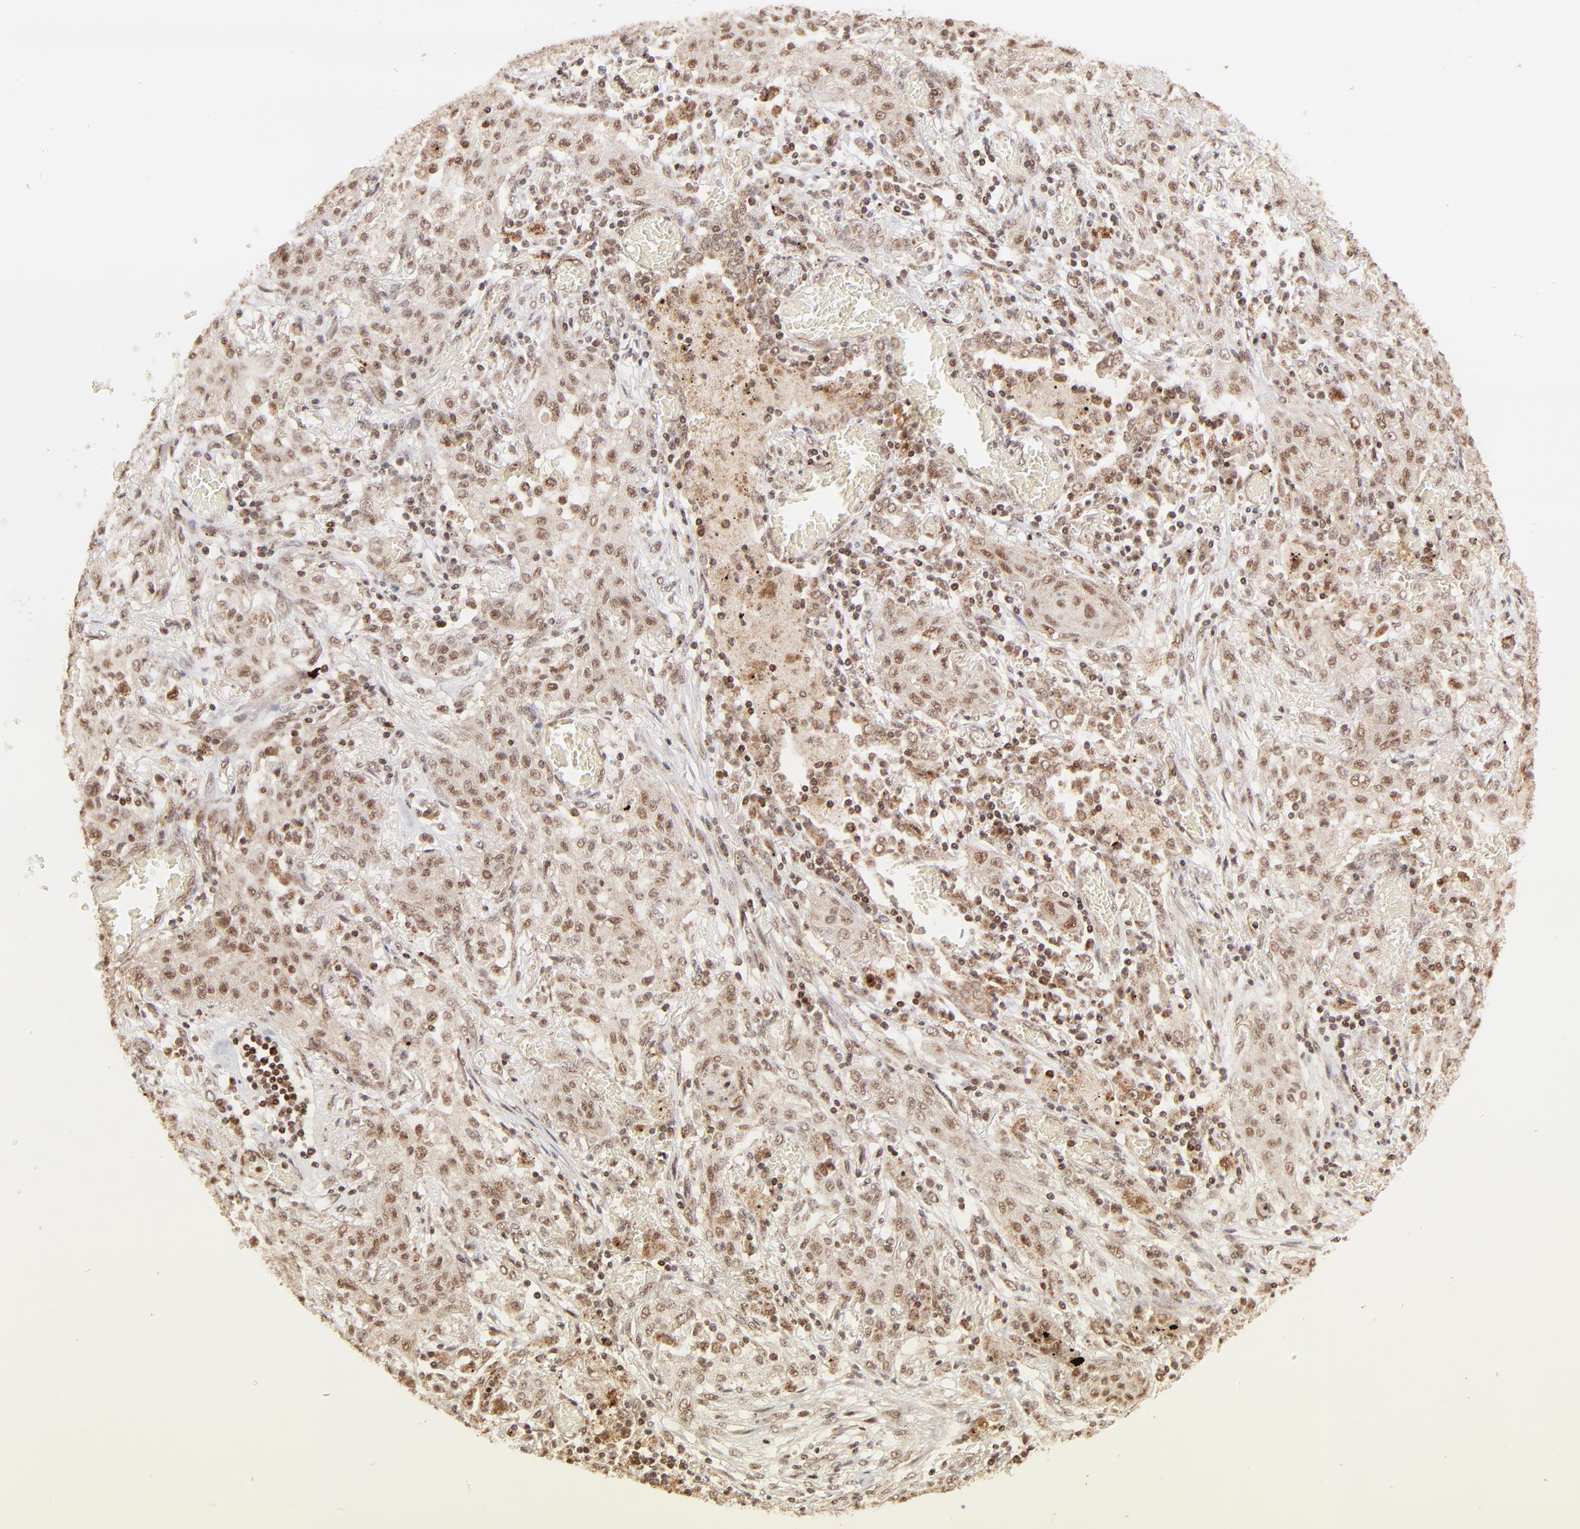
{"staining": {"intensity": "moderate", "quantity": "25%-75%", "location": "cytoplasmic/membranous,nuclear"}, "tissue": "lung cancer", "cell_type": "Tumor cells", "image_type": "cancer", "snomed": [{"axis": "morphology", "description": "Squamous cell carcinoma, NOS"}, {"axis": "topography", "description": "Lung"}], "caption": "Protein expression by IHC demonstrates moderate cytoplasmic/membranous and nuclear staining in about 25%-75% of tumor cells in lung cancer. (IHC, brightfield microscopy, high magnification).", "gene": "MED15", "patient": {"sex": "female", "age": 47}}